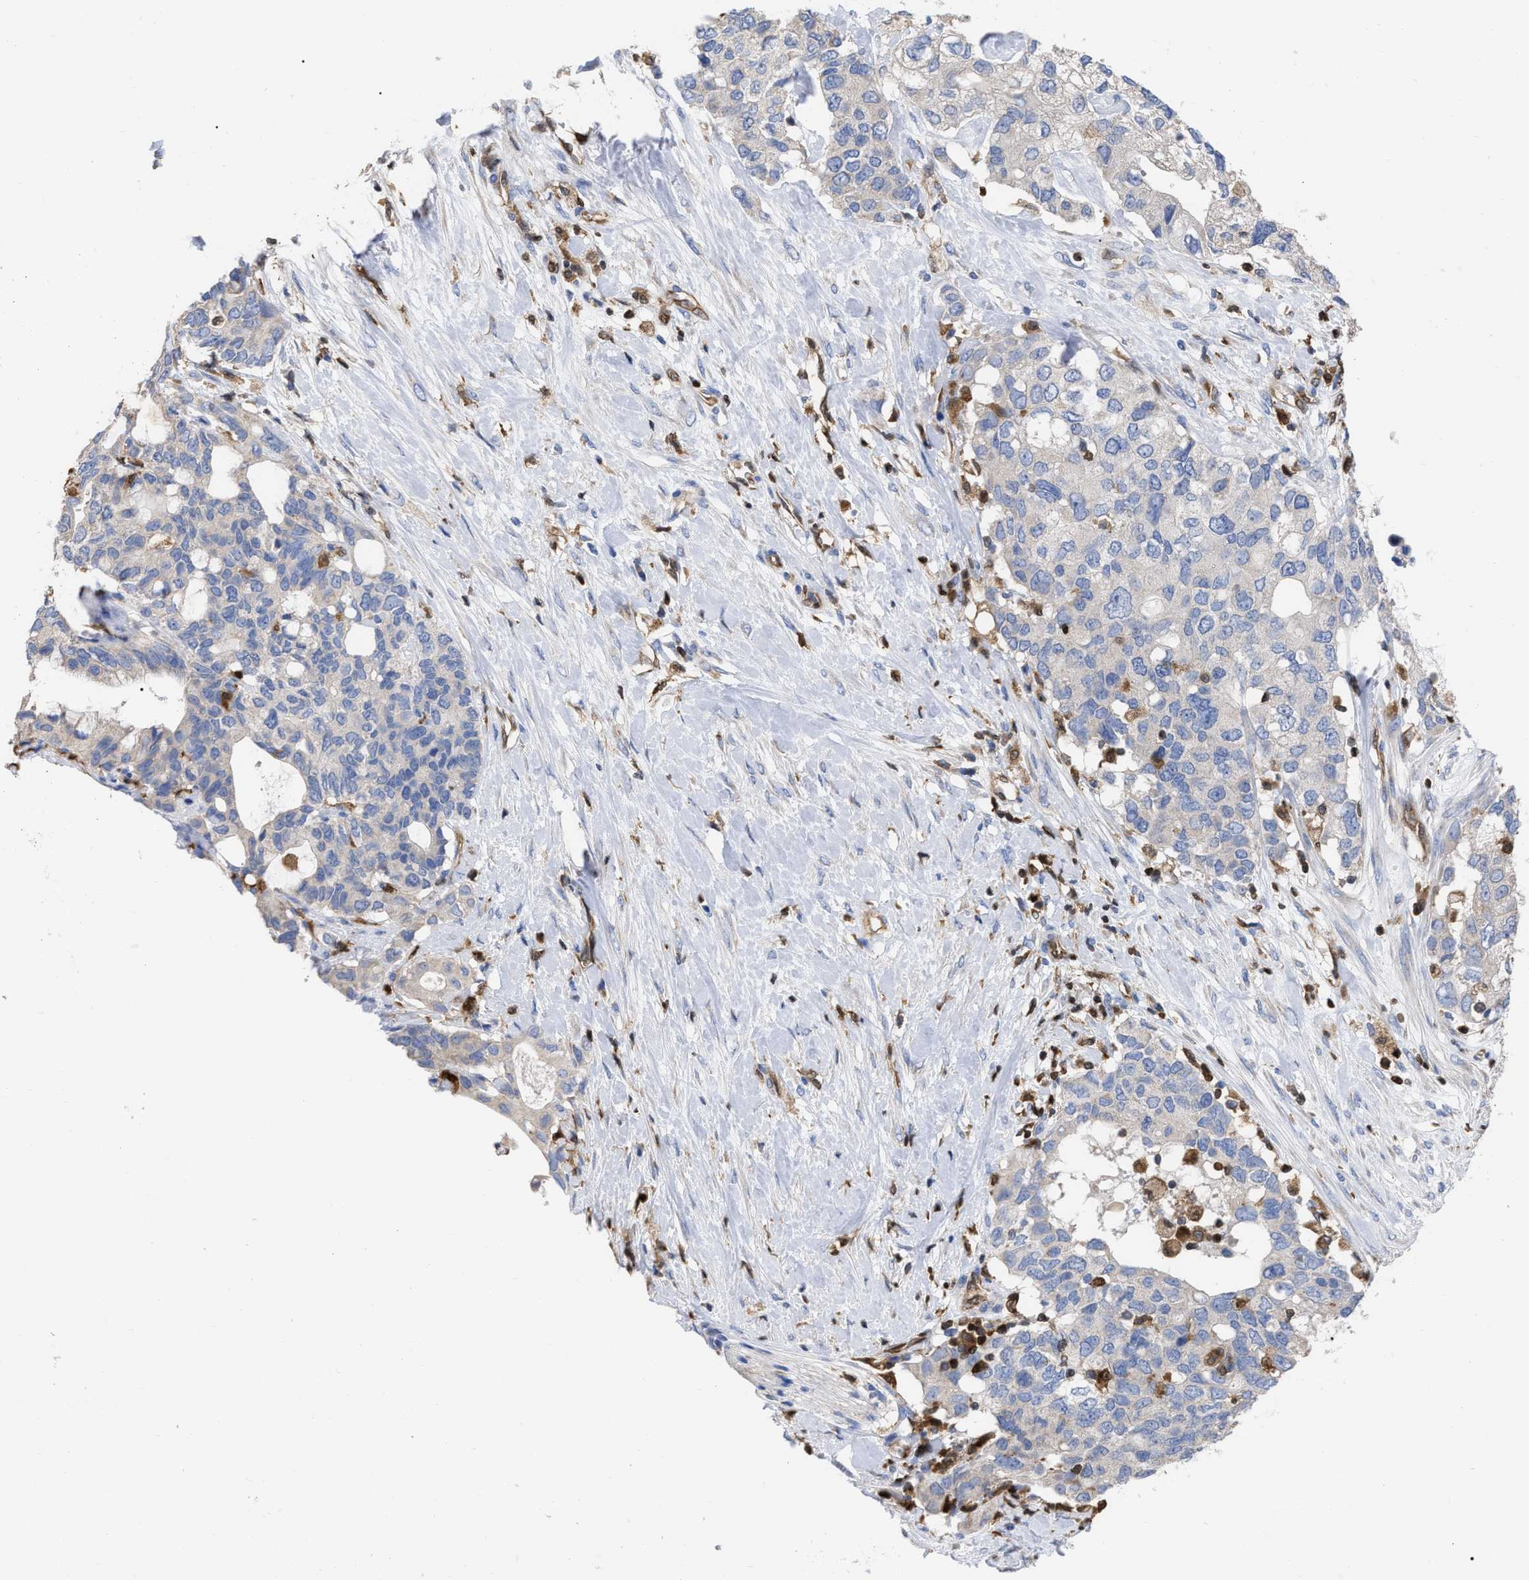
{"staining": {"intensity": "negative", "quantity": "none", "location": "none"}, "tissue": "pancreatic cancer", "cell_type": "Tumor cells", "image_type": "cancer", "snomed": [{"axis": "morphology", "description": "Adenocarcinoma, NOS"}, {"axis": "topography", "description": "Pancreas"}], "caption": "Tumor cells are negative for protein expression in human adenocarcinoma (pancreatic).", "gene": "GIMAP4", "patient": {"sex": "female", "age": 56}}